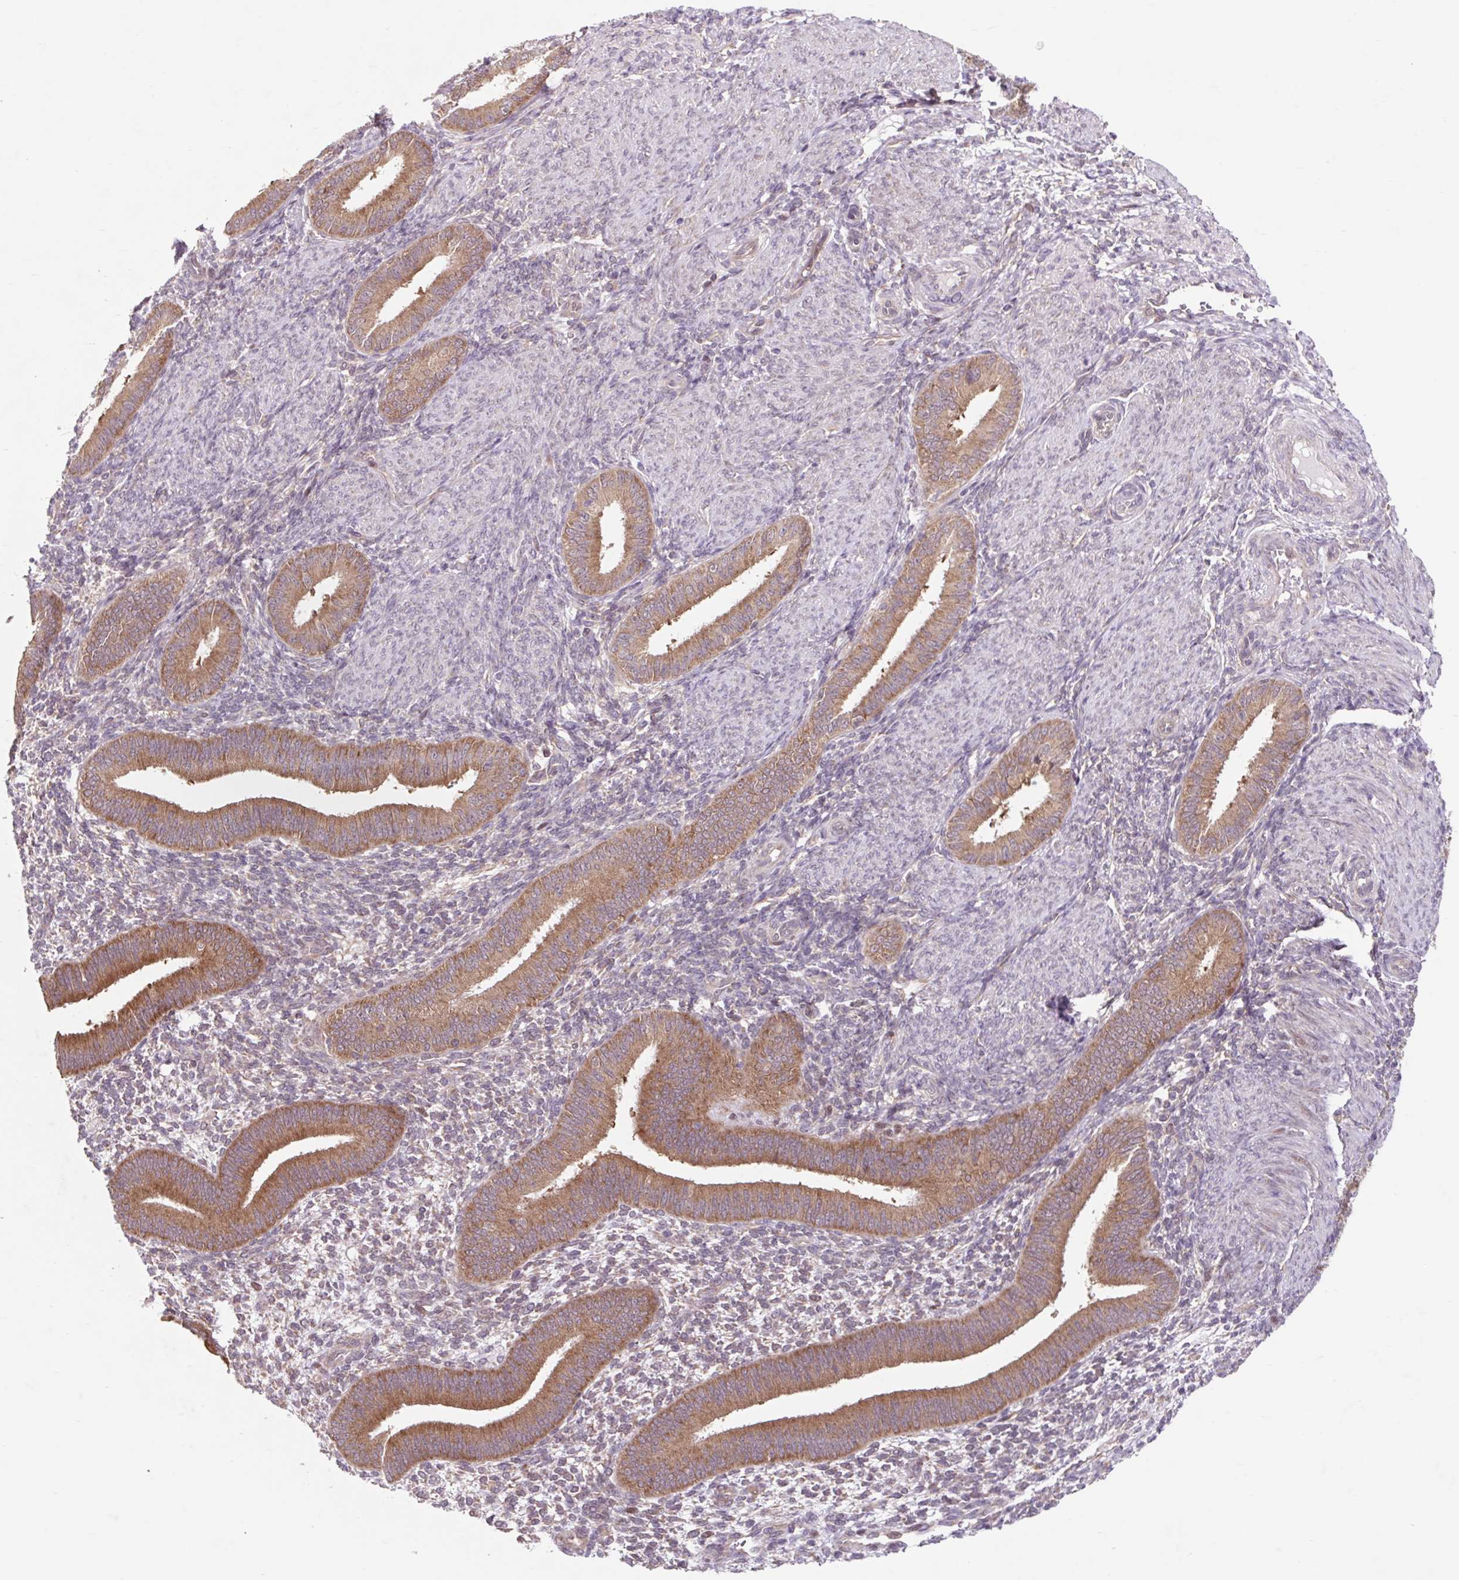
{"staining": {"intensity": "negative", "quantity": "none", "location": "none"}, "tissue": "endometrium", "cell_type": "Cells in endometrial stroma", "image_type": "normal", "snomed": [{"axis": "morphology", "description": "Normal tissue, NOS"}, {"axis": "topography", "description": "Endometrium"}], "caption": "High power microscopy histopathology image of an immunohistochemistry (IHC) micrograph of benign endometrium, revealing no significant expression in cells in endometrial stroma.", "gene": "HFE", "patient": {"sex": "female", "age": 39}}